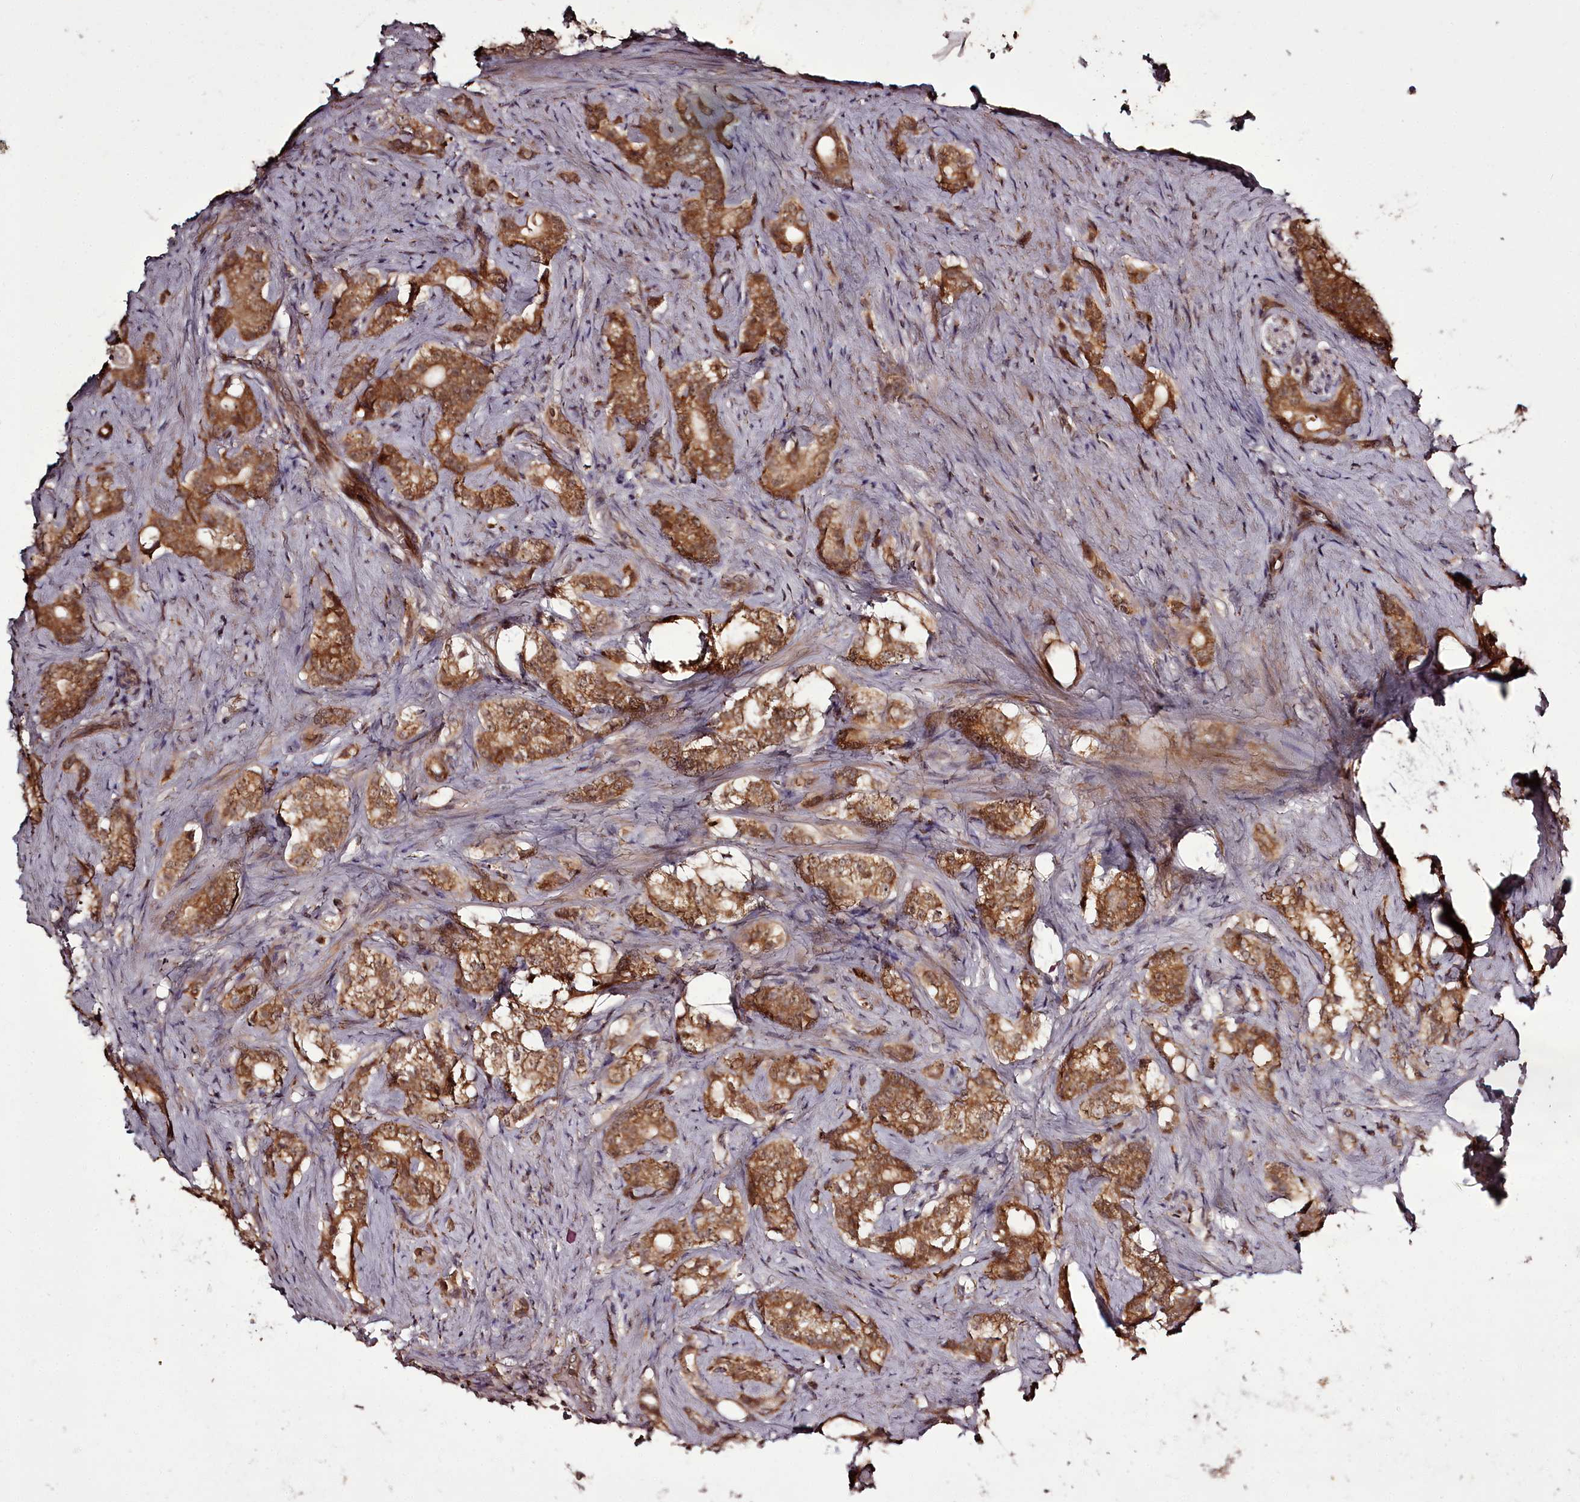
{"staining": {"intensity": "moderate", "quantity": ">75%", "location": "cytoplasmic/membranous"}, "tissue": "prostate cancer", "cell_type": "Tumor cells", "image_type": "cancer", "snomed": [{"axis": "morphology", "description": "Adenocarcinoma, Low grade"}, {"axis": "topography", "description": "Prostate"}], "caption": "A medium amount of moderate cytoplasmic/membranous positivity is appreciated in about >75% of tumor cells in prostate adenocarcinoma (low-grade) tissue.", "gene": "PCBP2", "patient": {"sex": "male", "age": 71}}